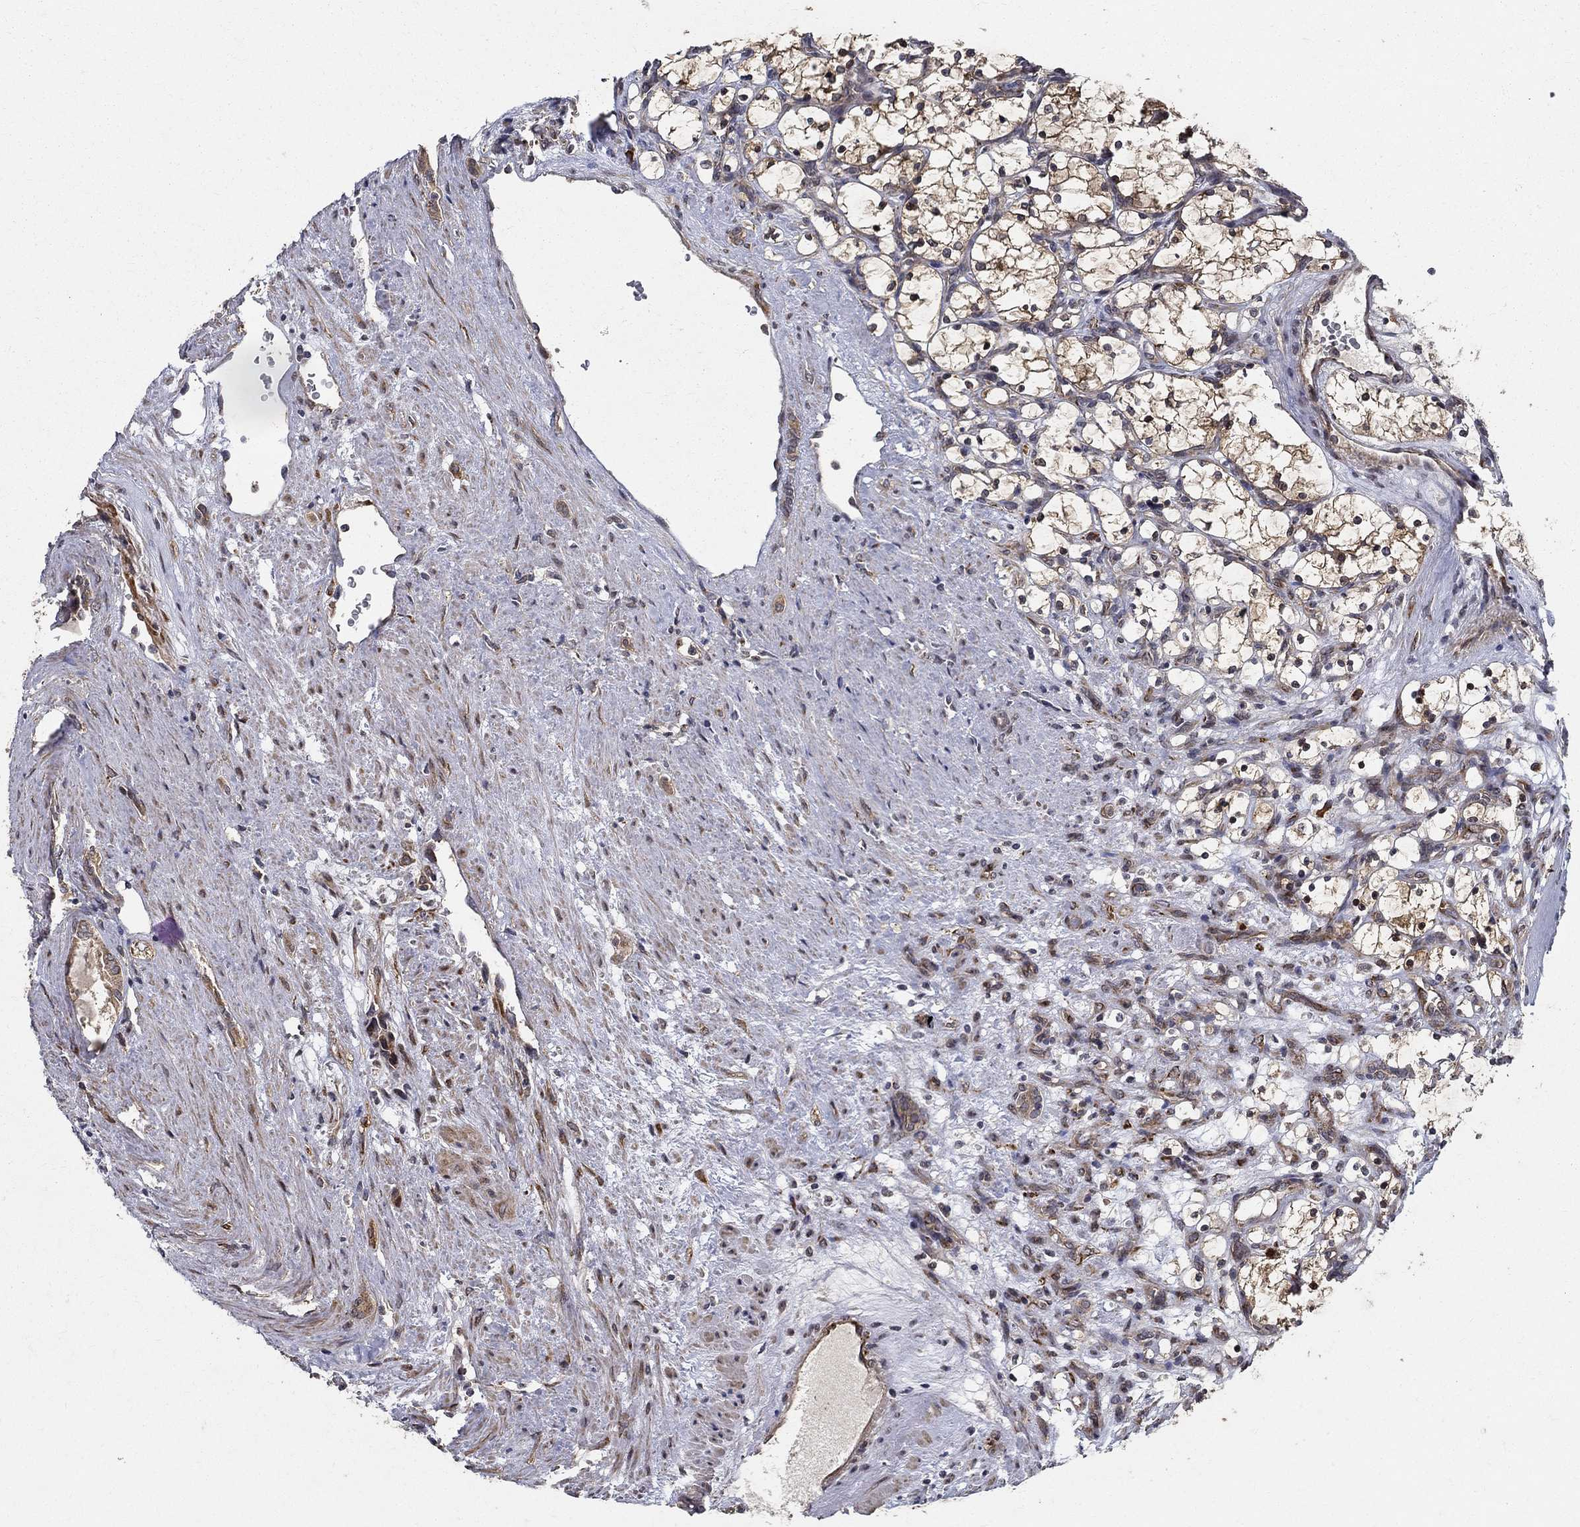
{"staining": {"intensity": "strong", "quantity": "25%-75%", "location": "nuclear"}, "tissue": "renal cancer", "cell_type": "Tumor cells", "image_type": "cancer", "snomed": [{"axis": "morphology", "description": "Adenocarcinoma, NOS"}, {"axis": "topography", "description": "Kidney"}], "caption": "Protein expression analysis of renal adenocarcinoma exhibits strong nuclear expression in about 25%-75% of tumor cells.", "gene": "ZNF594", "patient": {"sex": "female", "age": 69}}